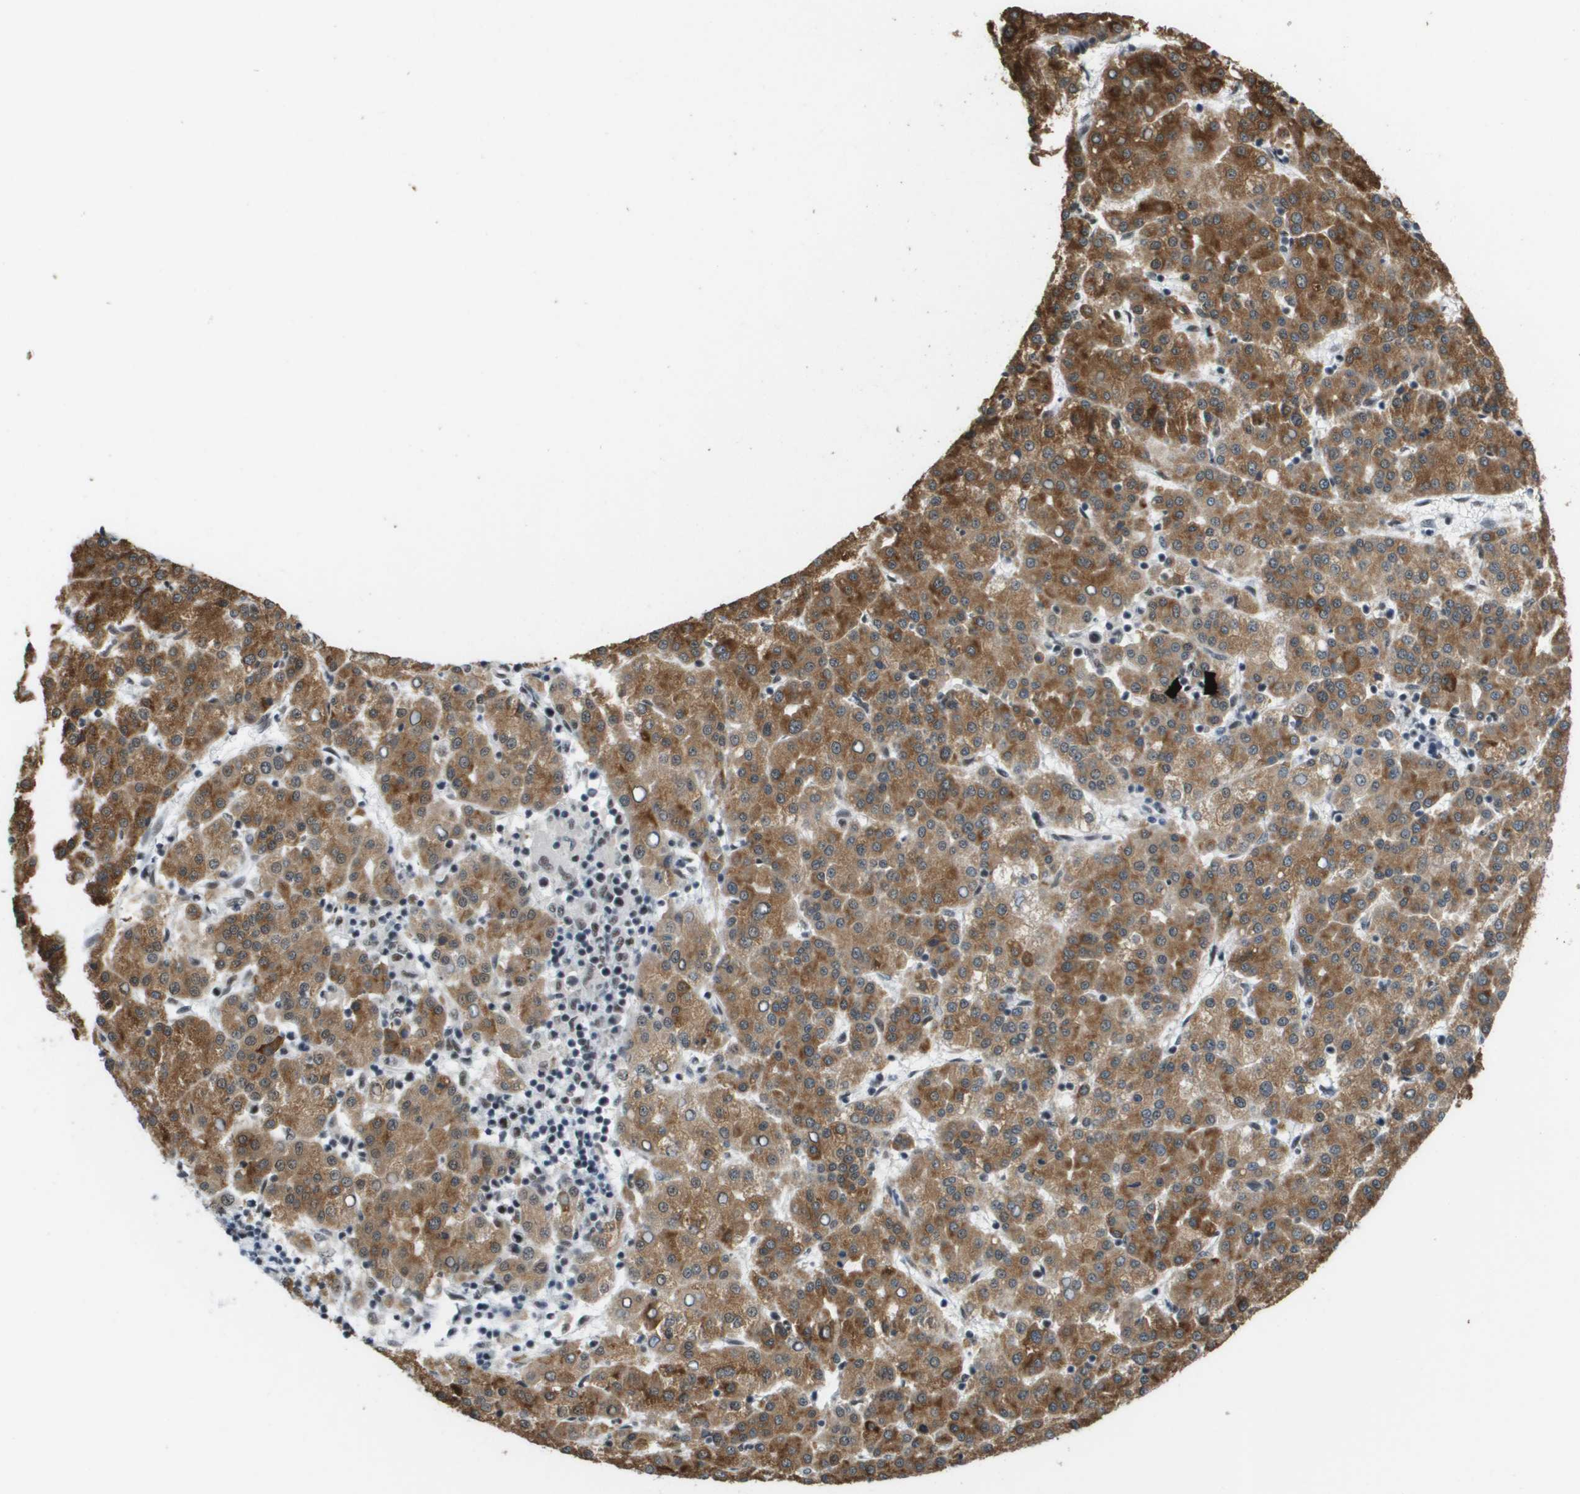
{"staining": {"intensity": "moderate", "quantity": ">75%", "location": "cytoplasmic/membranous"}, "tissue": "liver cancer", "cell_type": "Tumor cells", "image_type": "cancer", "snomed": [{"axis": "morphology", "description": "Carcinoma, Hepatocellular, NOS"}, {"axis": "topography", "description": "Liver"}], "caption": "Protein staining of liver cancer tissue exhibits moderate cytoplasmic/membranous expression in approximately >75% of tumor cells.", "gene": "ISY1", "patient": {"sex": "female", "age": 58}}